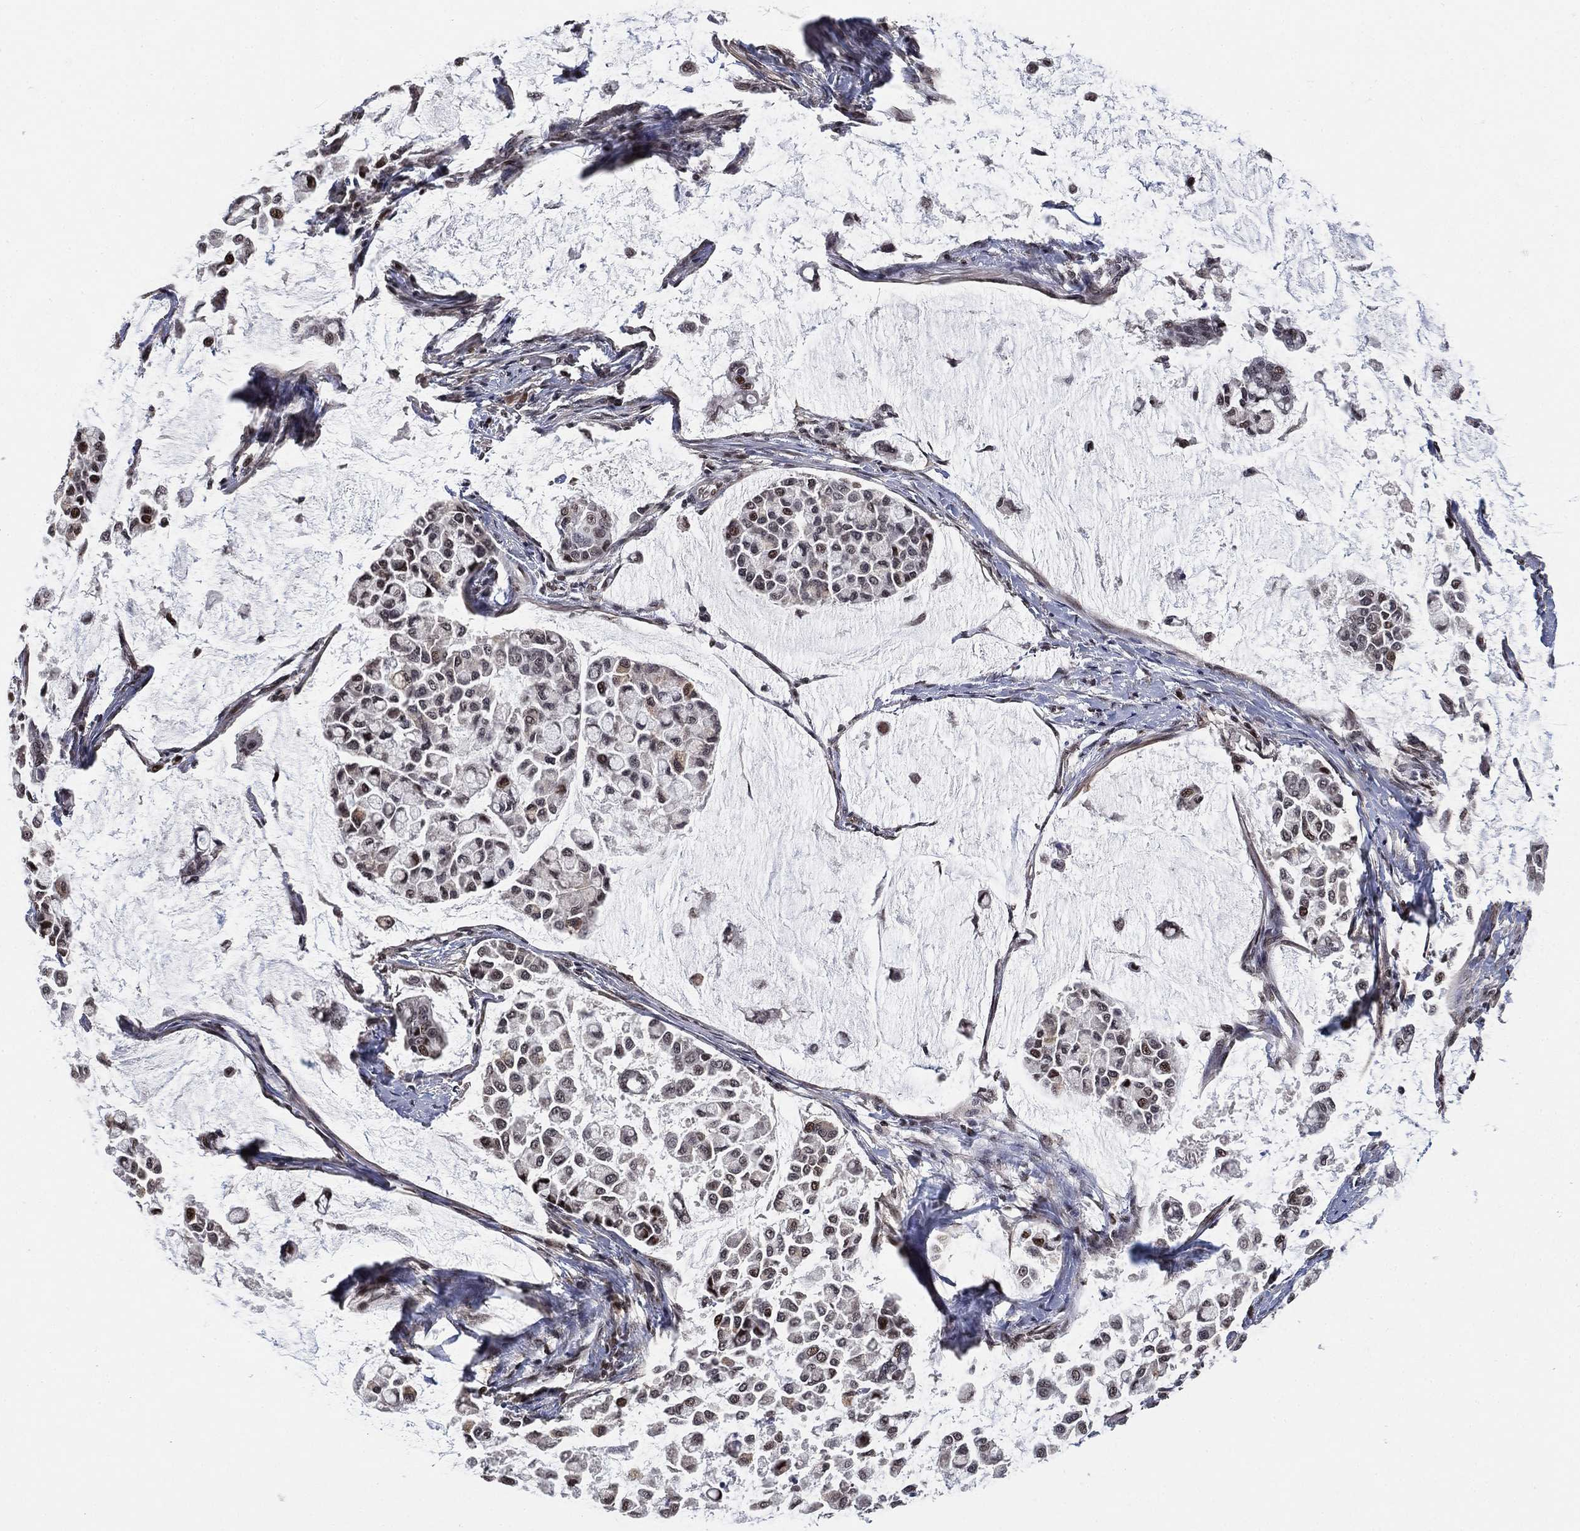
{"staining": {"intensity": "moderate", "quantity": "<25%", "location": "nuclear"}, "tissue": "stomach cancer", "cell_type": "Tumor cells", "image_type": "cancer", "snomed": [{"axis": "morphology", "description": "Adenocarcinoma, NOS"}, {"axis": "topography", "description": "Stomach"}], "caption": "Moderate nuclear protein staining is present in about <25% of tumor cells in stomach adenocarcinoma.", "gene": "ZSCAN30", "patient": {"sex": "male", "age": 82}}